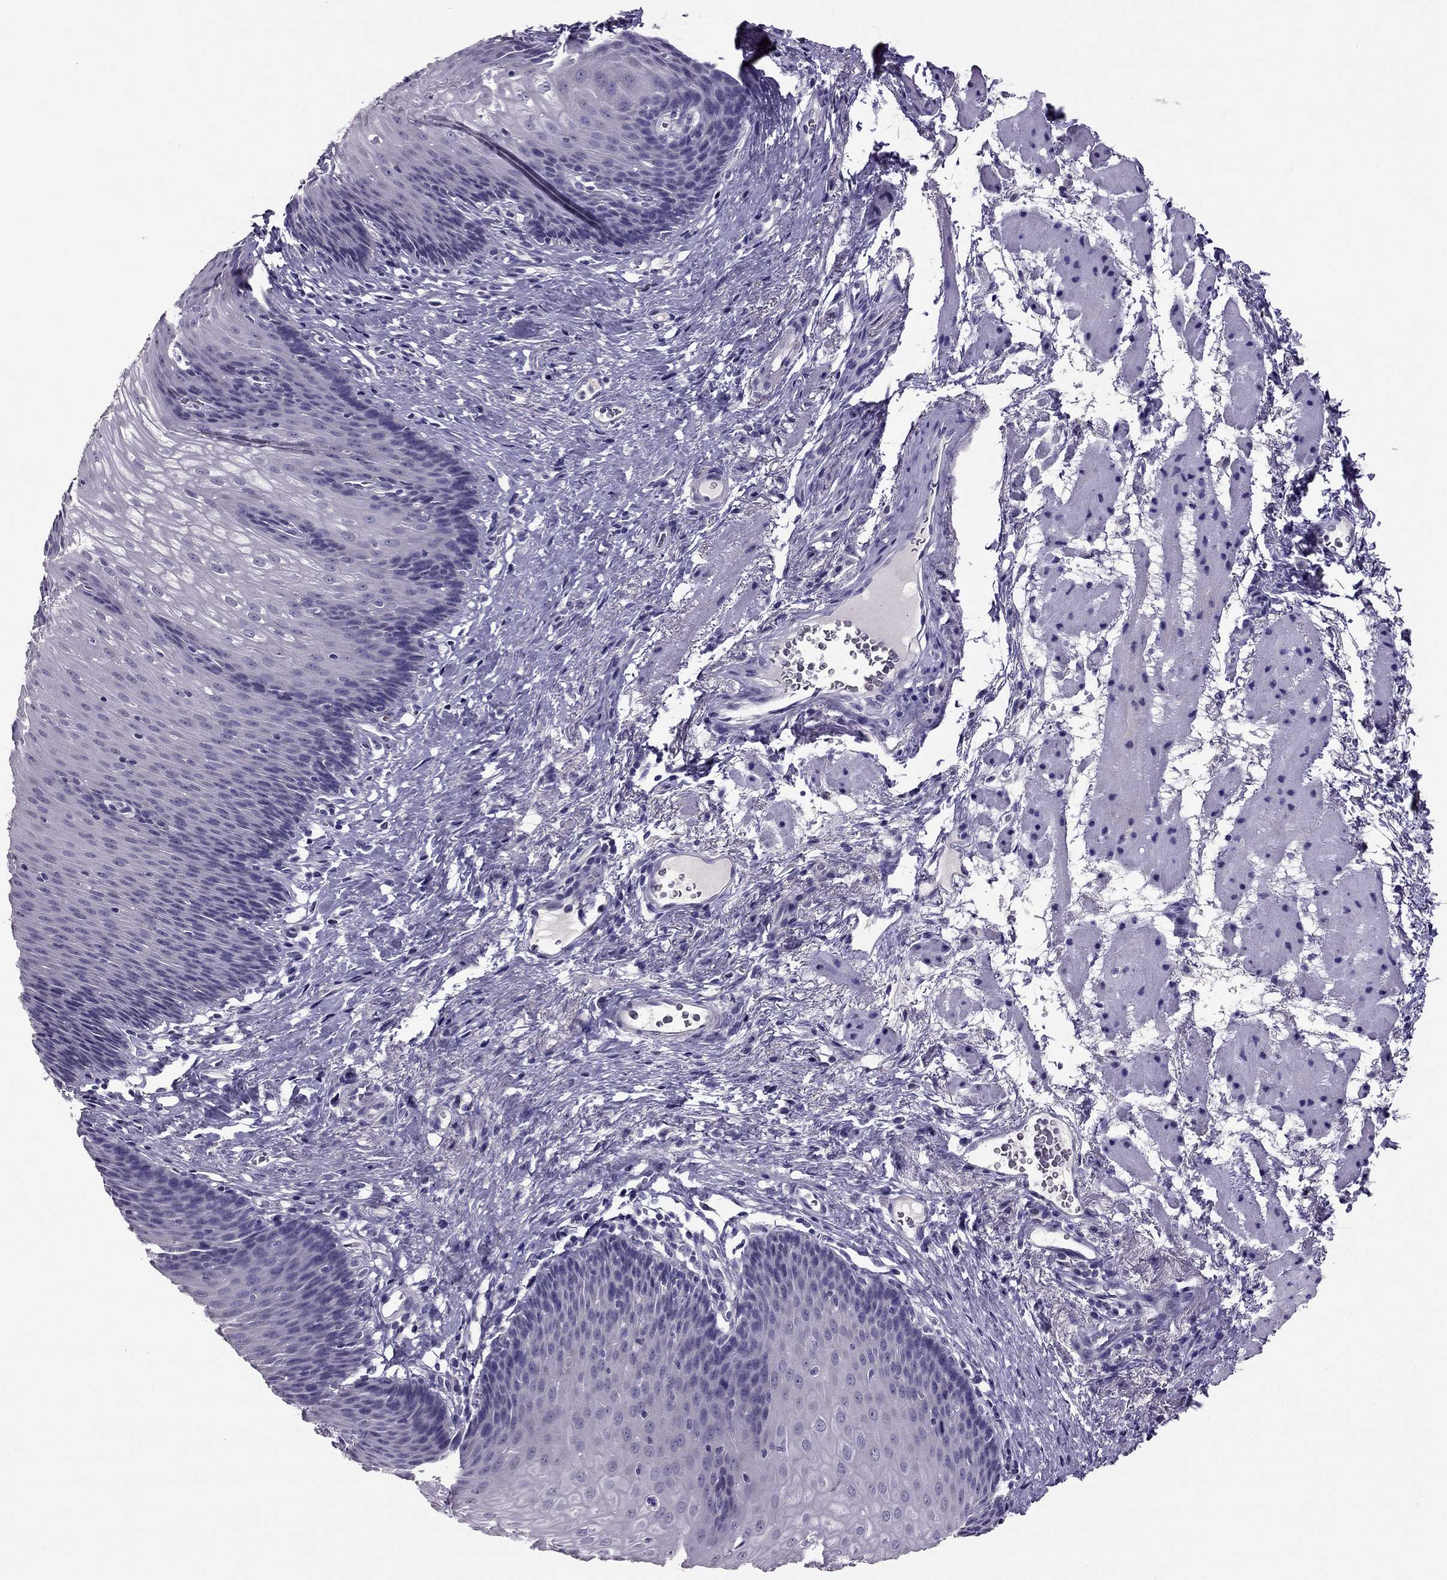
{"staining": {"intensity": "negative", "quantity": "none", "location": "none"}, "tissue": "esophagus", "cell_type": "Squamous epithelial cells", "image_type": "normal", "snomed": [{"axis": "morphology", "description": "Normal tissue, NOS"}, {"axis": "topography", "description": "Esophagus"}], "caption": "Photomicrograph shows no protein staining in squamous epithelial cells of unremarkable esophagus. (DAB IHC visualized using brightfield microscopy, high magnification).", "gene": "RHO", "patient": {"sex": "male", "age": 76}}